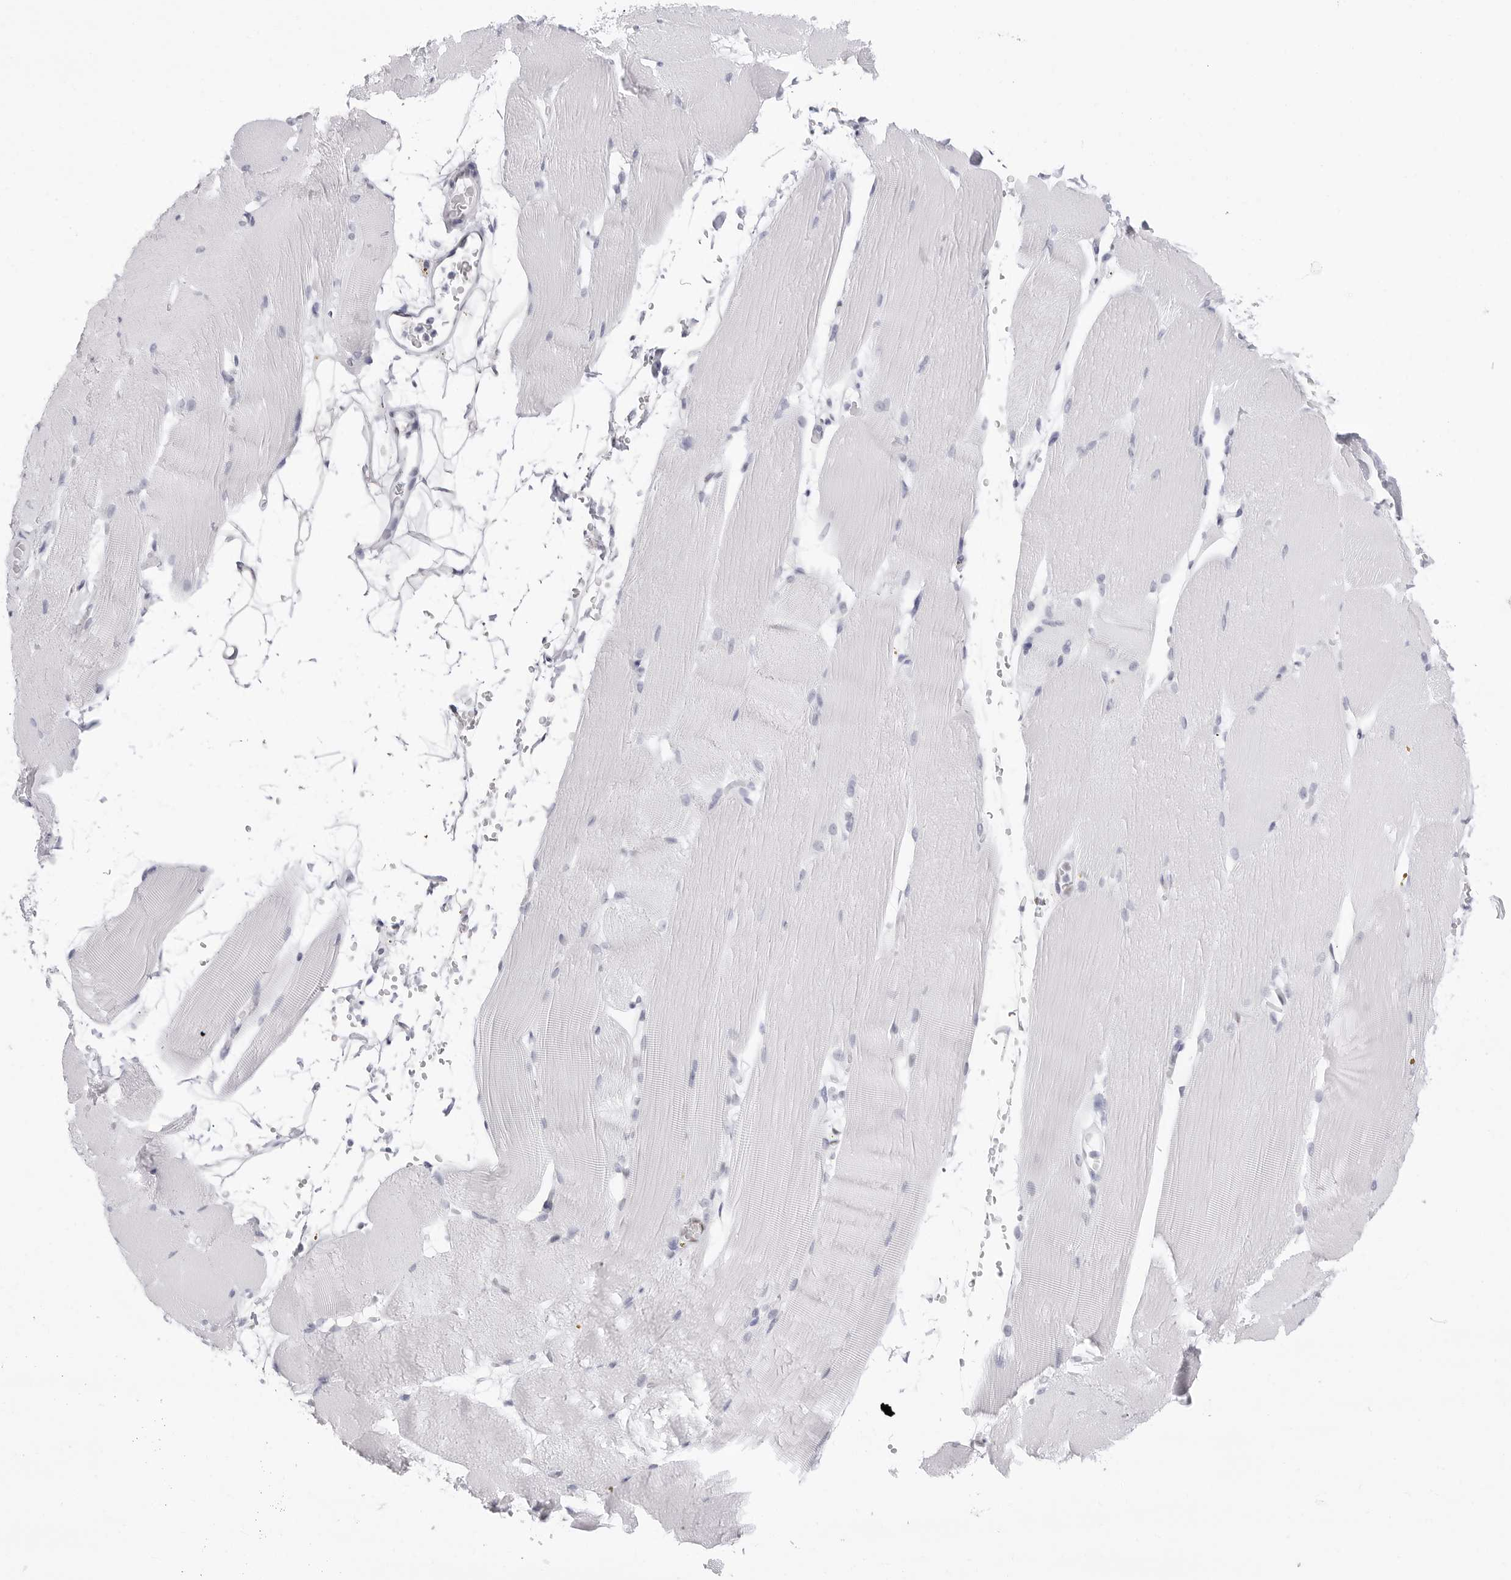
{"staining": {"intensity": "negative", "quantity": "none", "location": "none"}, "tissue": "skeletal muscle", "cell_type": "Myocytes", "image_type": "normal", "snomed": [{"axis": "morphology", "description": "Normal tissue, NOS"}, {"axis": "topography", "description": "Skeletal muscle"}, {"axis": "topography", "description": "Parathyroid gland"}], "caption": "IHC of unremarkable human skeletal muscle exhibits no staining in myocytes.", "gene": "NASP", "patient": {"sex": "female", "age": 37}}